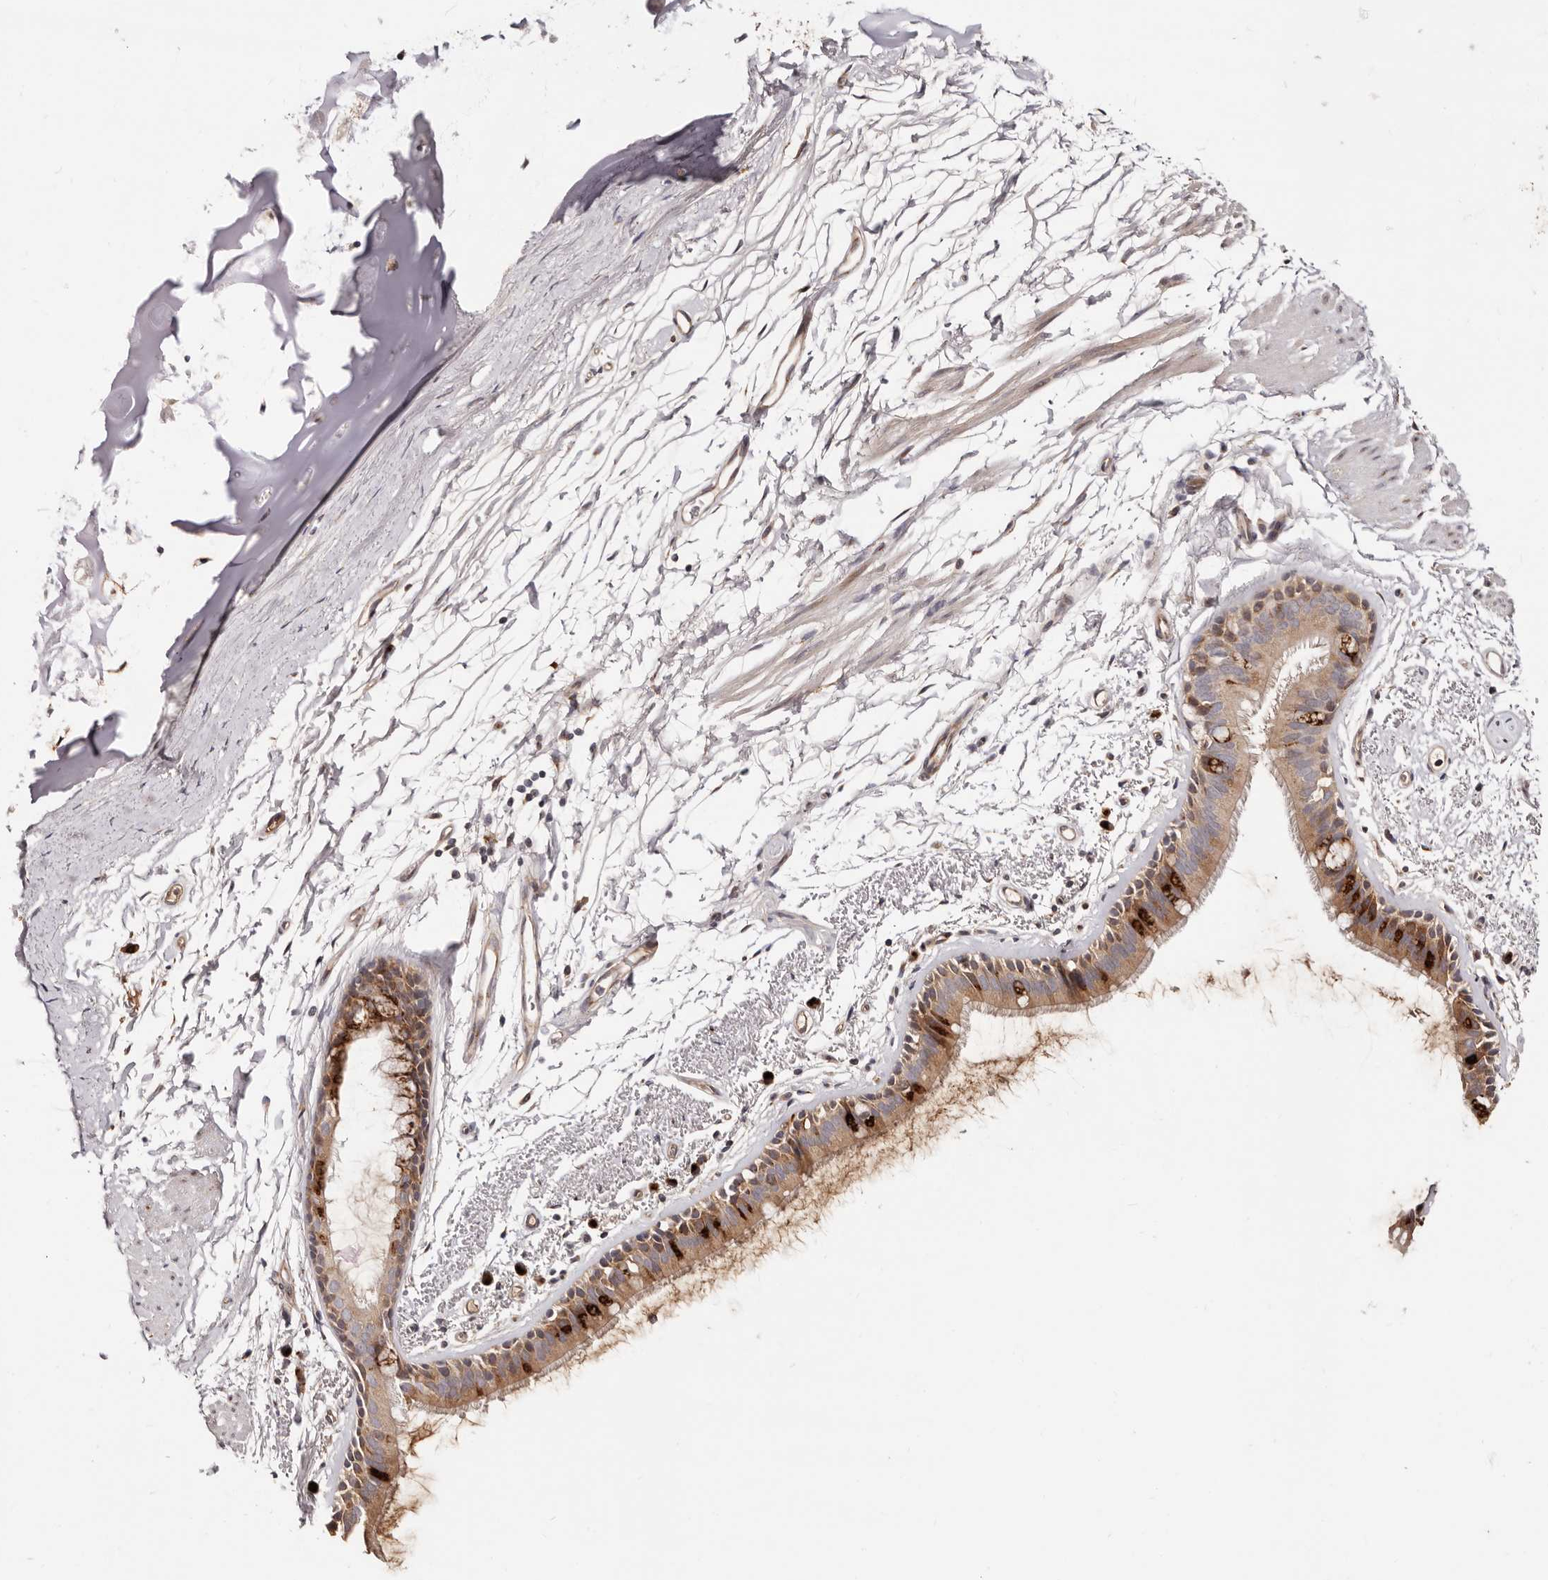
{"staining": {"intensity": "moderate", "quantity": ">75%", "location": "cytoplasmic/membranous"}, "tissue": "bronchus", "cell_type": "Respiratory epithelial cells", "image_type": "normal", "snomed": [{"axis": "morphology", "description": "Normal tissue, NOS"}, {"axis": "topography", "description": "Lymph node"}, {"axis": "topography", "description": "Bronchus"}], "caption": "This photomicrograph demonstrates IHC staining of unremarkable human bronchus, with medium moderate cytoplasmic/membranous staining in about >75% of respiratory epithelial cells.", "gene": "DACT2", "patient": {"sex": "female", "age": 70}}